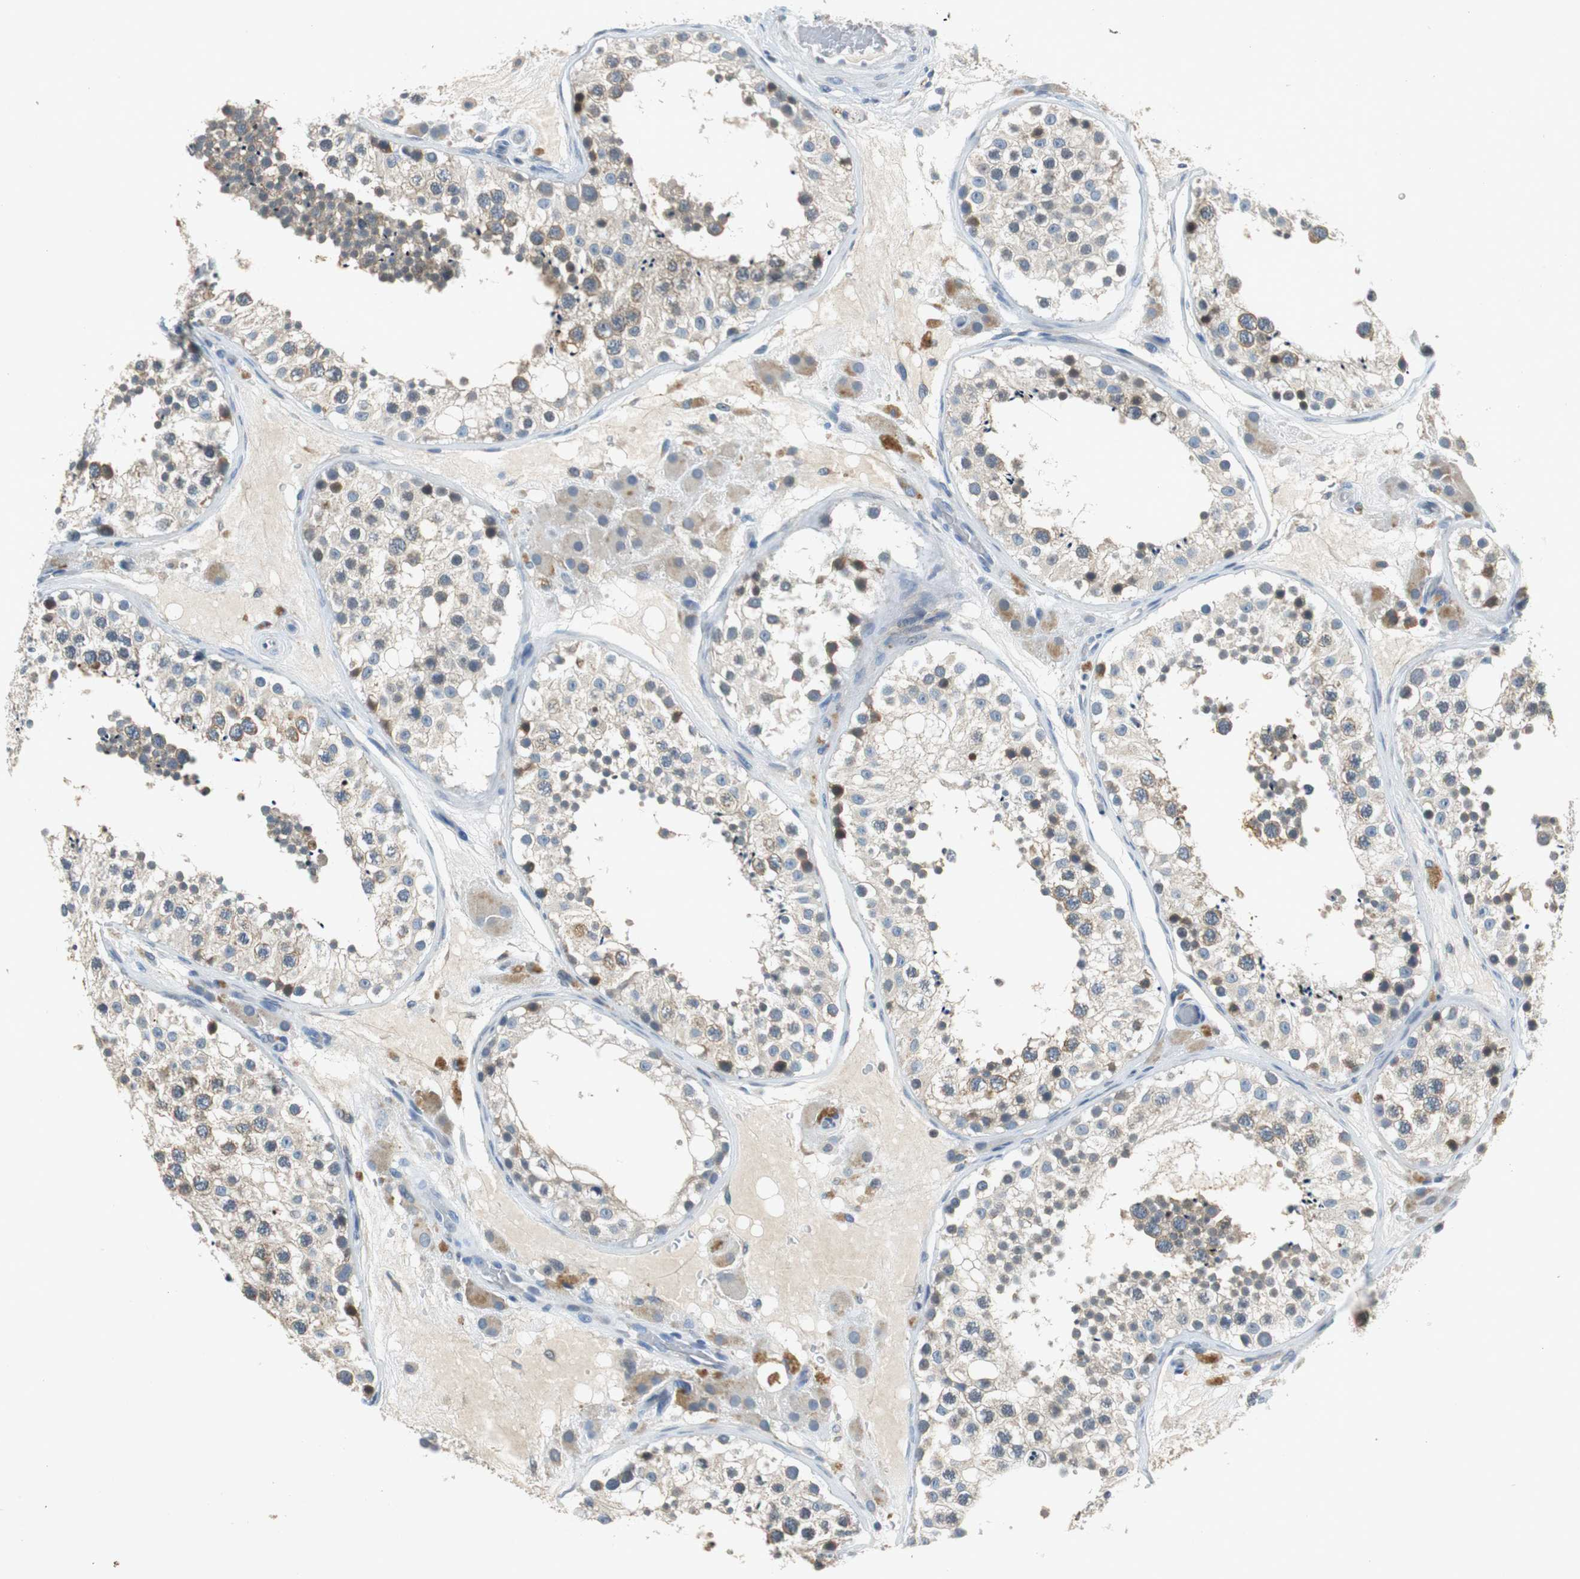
{"staining": {"intensity": "weak", "quantity": "25%-75%", "location": "cytoplasmic/membranous"}, "tissue": "testis", "cell_type": "Cells in seminiferous ducts", "image_type": "normal", "snomed": [{"axis": "morphology", "description": "Normal tissue, NOS"}, {"axis": "topography", "description": "Testis"}], "caption": "Testis stained with immunohistochemistry exhibits weak cytoplasmic/membranous positivity in approximately 25%-75% of cells in seminiferous ducts.", "gene": "GLCCI1", "patient": {"sex": "male", "age": 26}}